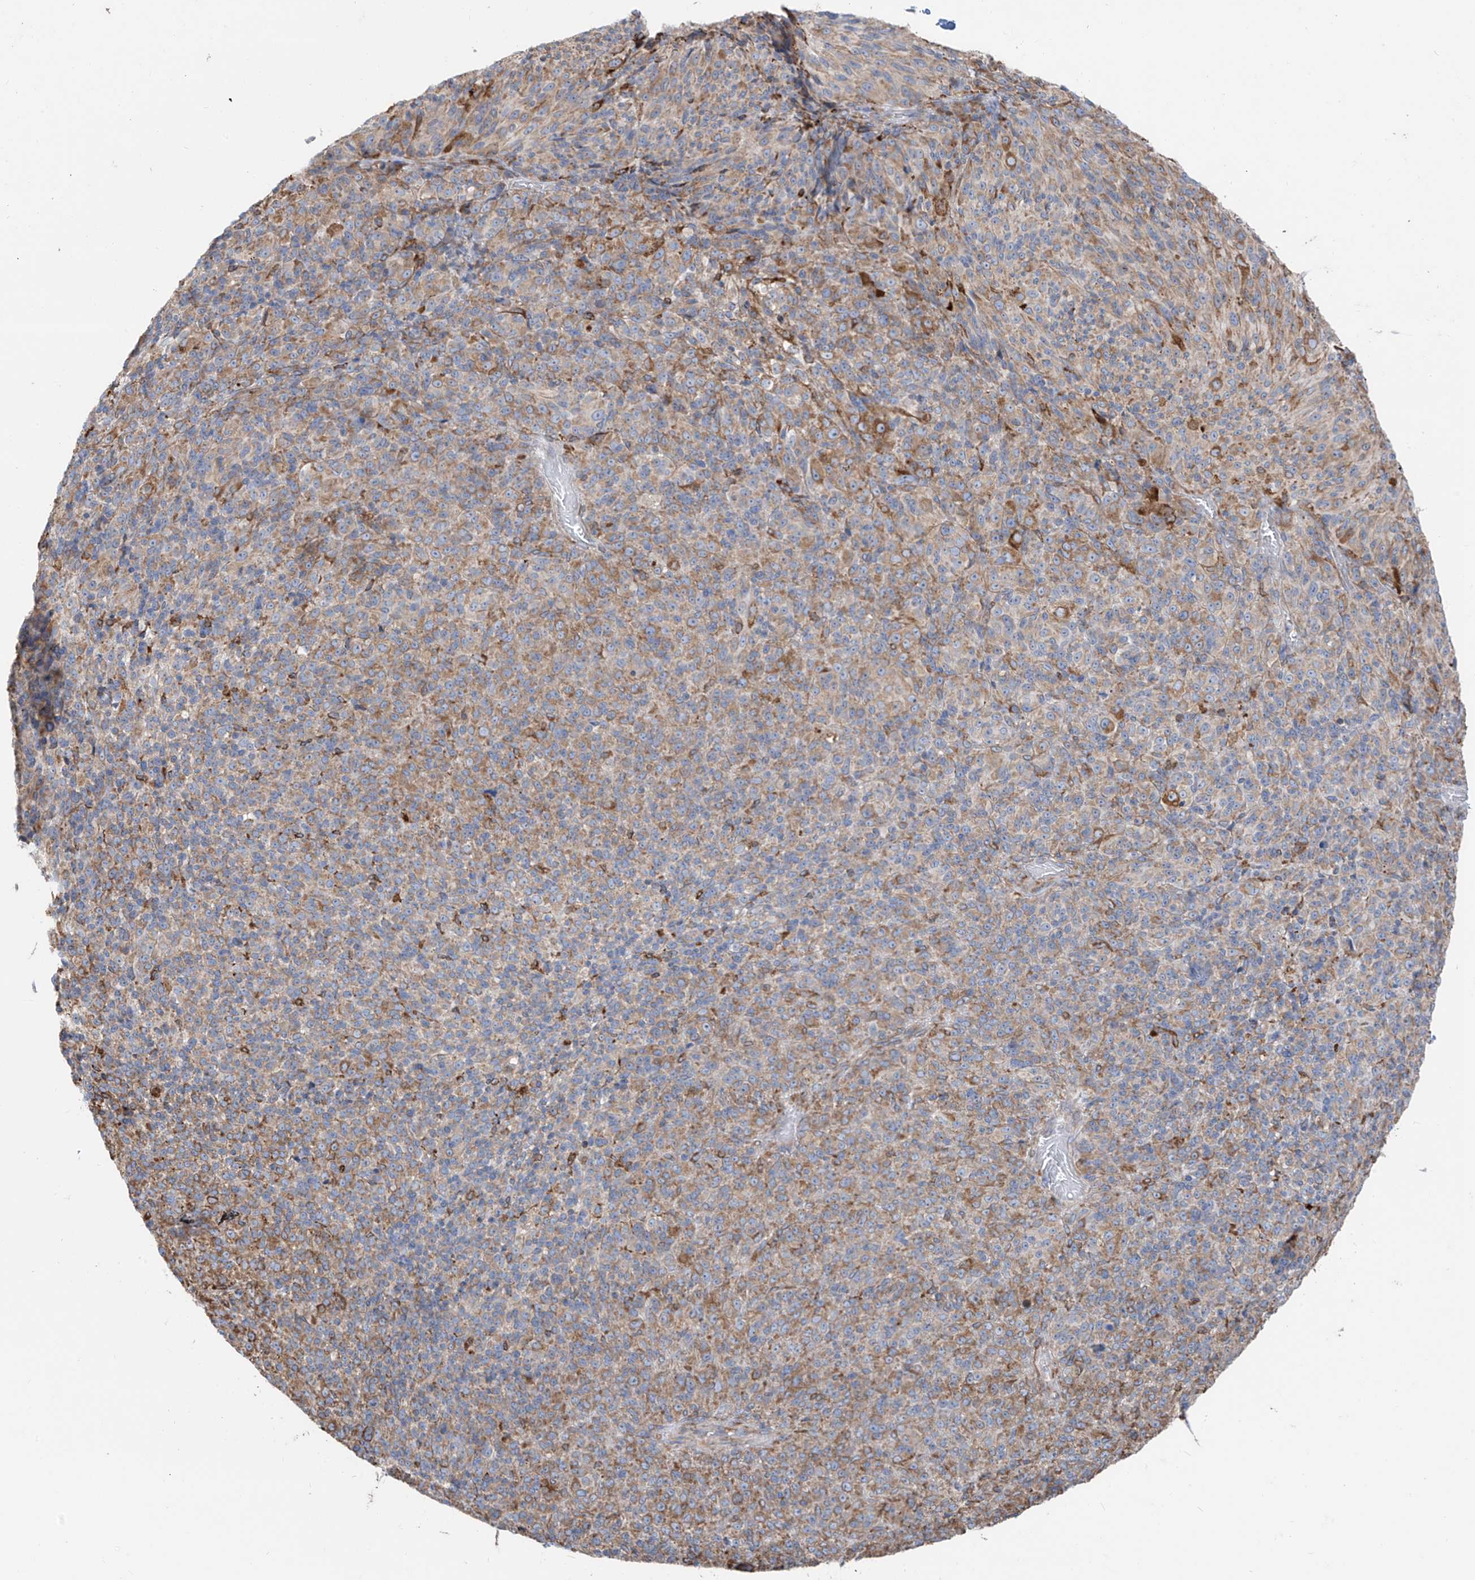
{"staining": {"intensity": "moderate", "quantity": ">75%", "location": "cytoplasmic/membranous"}, "tissue": "melanoma", "cell_type": "Tumor cells", "image_type": "cancer", "snomed": [{"axis": "morphology", "description": "Malignant melanoma, Metastatic site"}, {"axis": "topography", "description": "Brain"}], "caption": "Protein staining exhibits moderate cytoplasmic/membranous expression in approximately >75% of tumor cells in malignant melanoma (metastatic site).", "gene": "ZNF354C", "patient": {"sex": "female", "age": 56}}